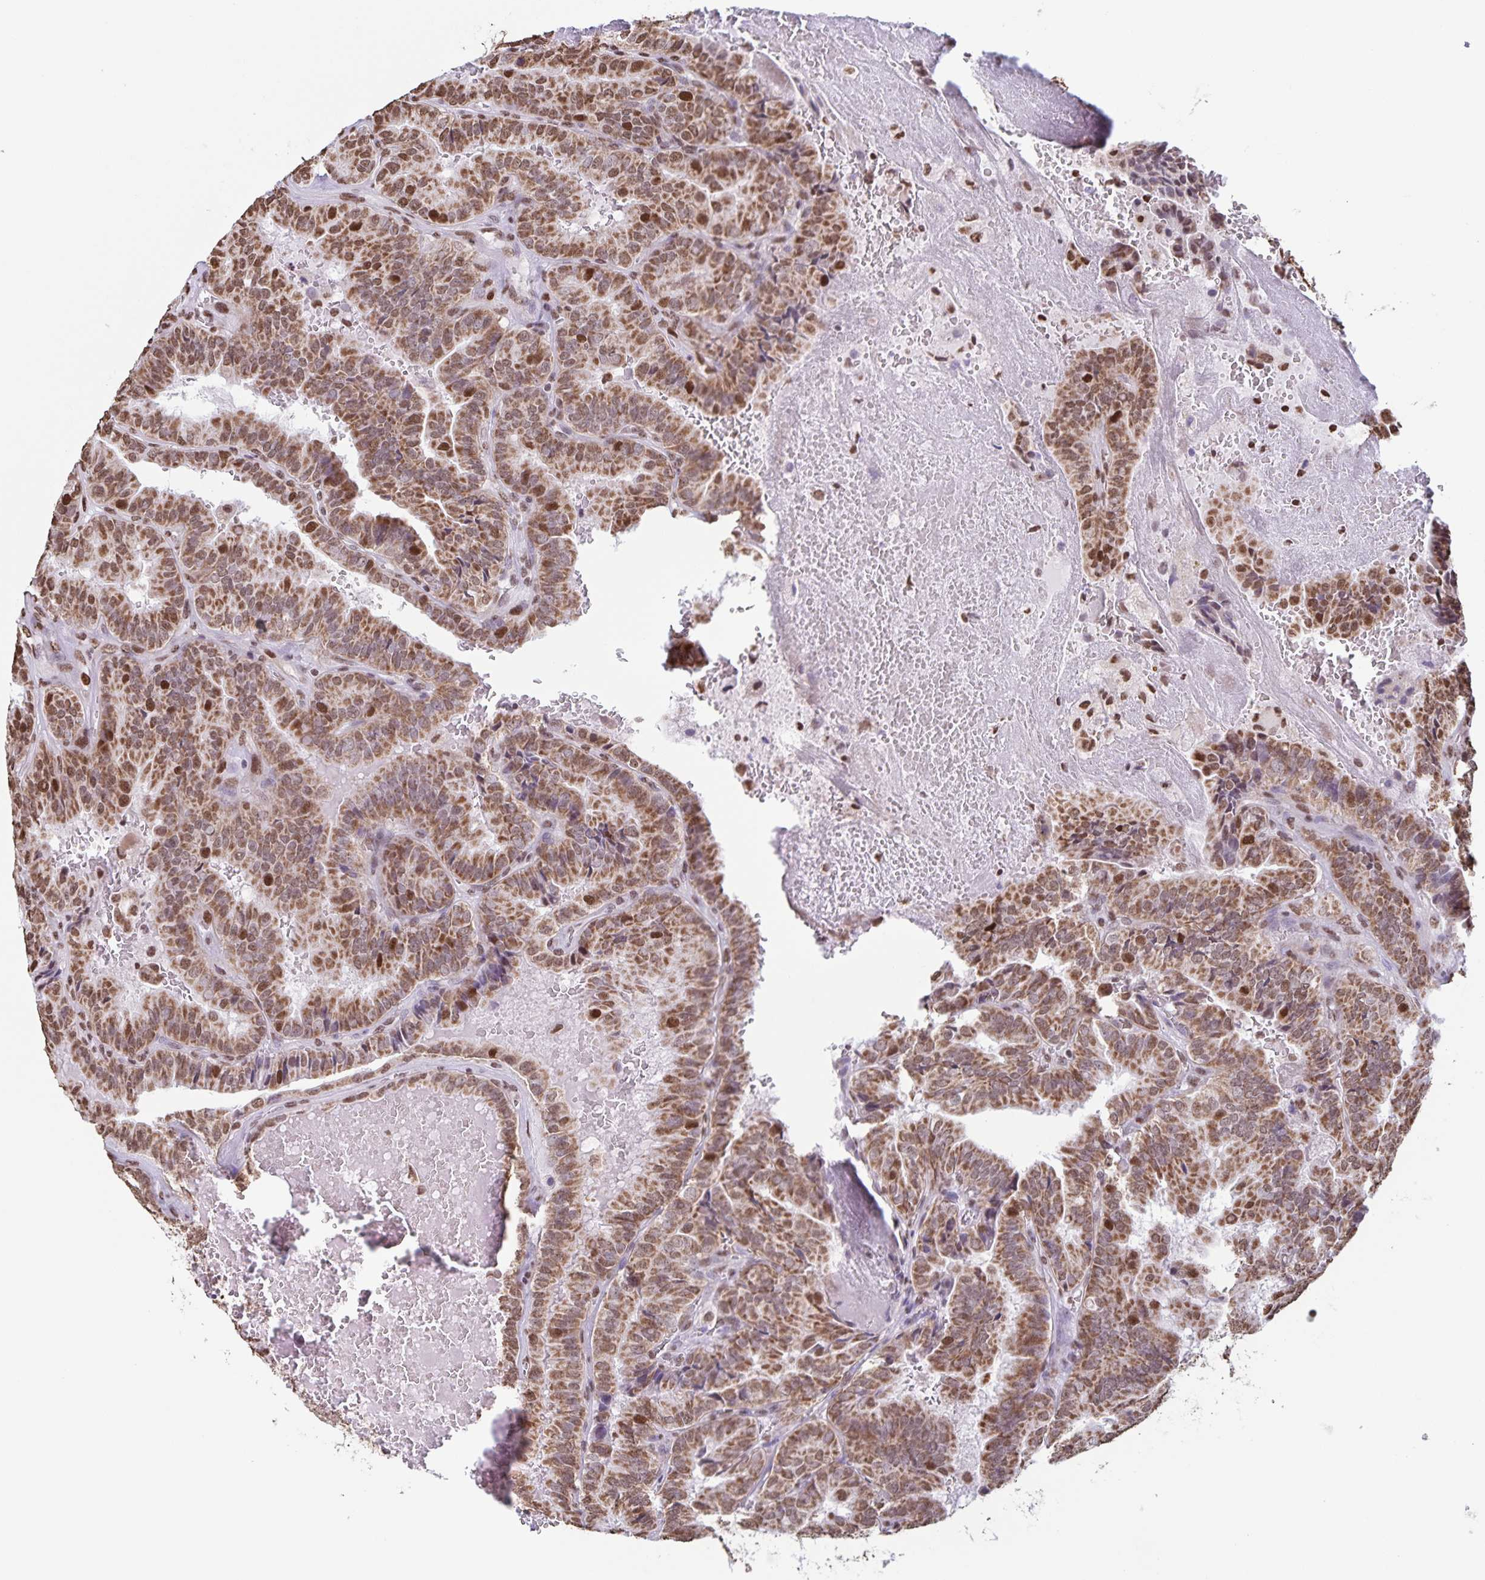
{"staining": {"intensity": "moderate", "quantity": ">75%", "location": "cytoplasmic/membranous,nuclear"}, "tissue": "thyroid cancer", "cell_type": "Tumor cells", "image_type": "cancer", "snomed": [{"axis": "morphology", "description": "Papillary adenocarcinoma, NOS"}, {"axis": "topography", "description": "Thyroid gland"}], "caption": "This is an image of IHC staining of thyroid cancer (papillary adenocarcinoma), which shows moderate expression in the cytoplasmic/membranous and nuclear of tumor cells.", "gene": "DUT", "patient": {"sex": "female", "age": 75}}